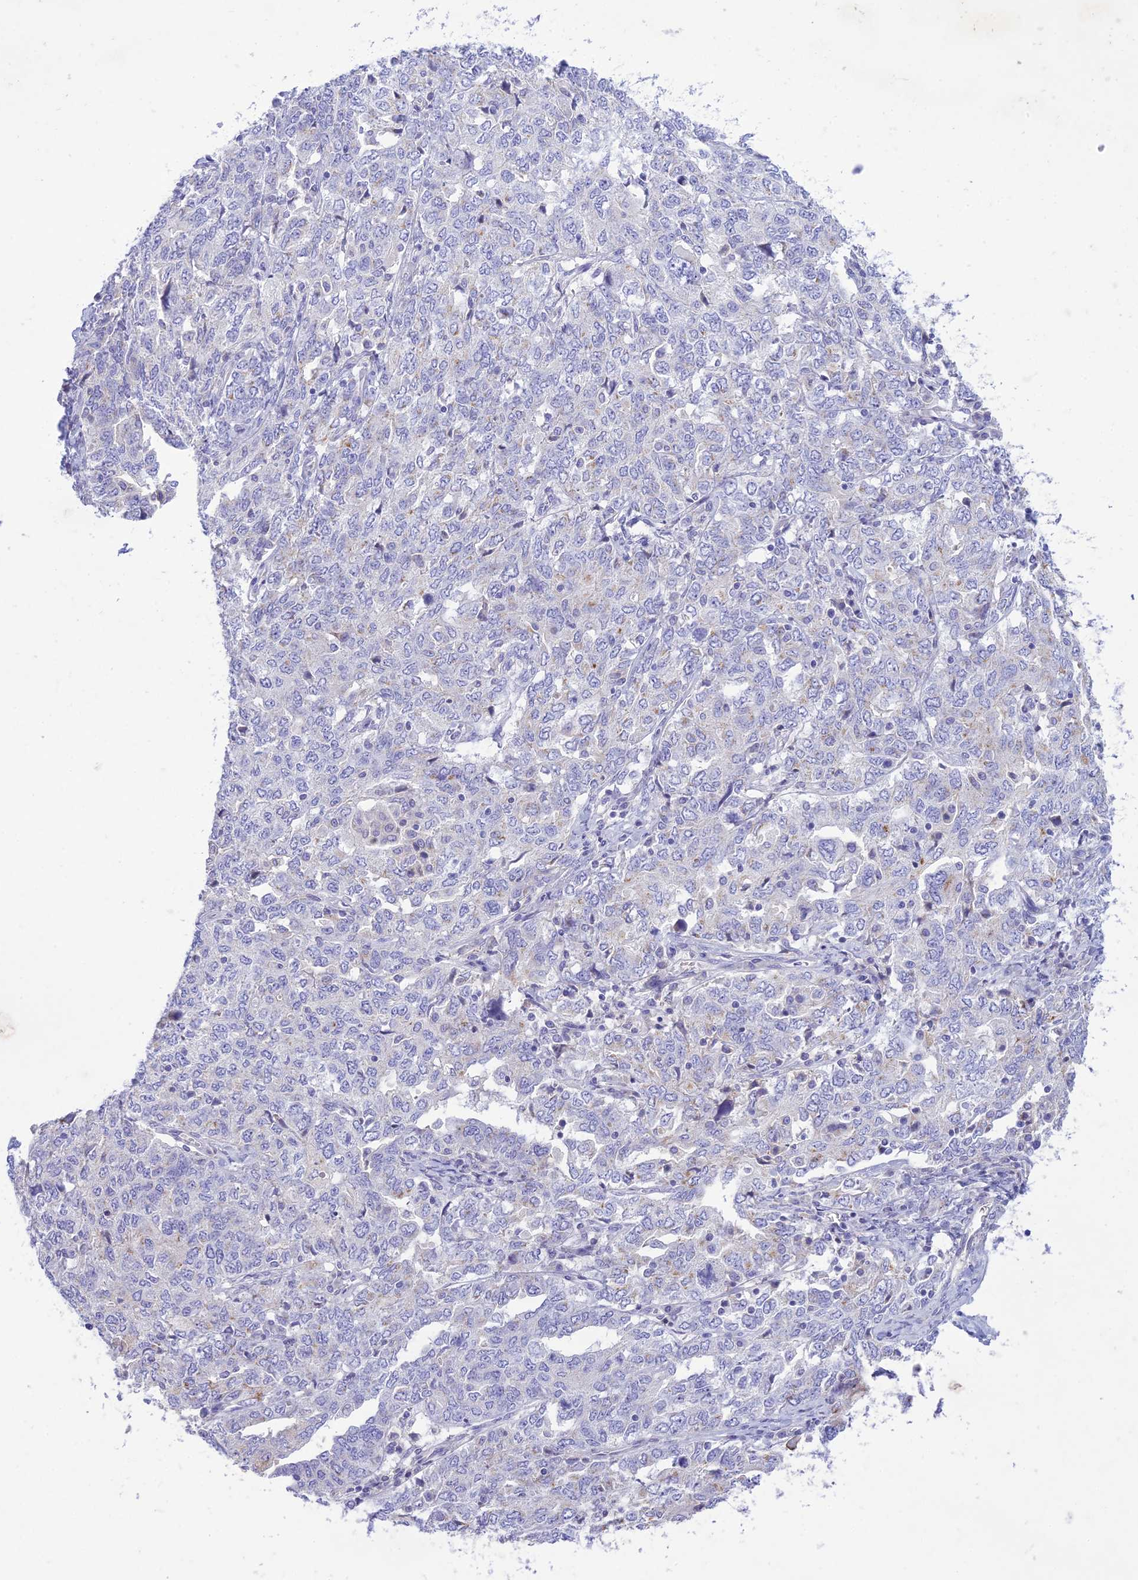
{"staining": {"intensity": "weak", "quantity": "<25%", "location": "cytoplasmic/membranous"}, "tissue": "ovarian cancer", "cell_type": "Tumor cells", "image_type": "cancer", "snomed": [{"axis": "morphology", "description": "Carcinoma, endometroid"}, {"axis": "topography", "description": "Ovary"}], "caption": "This is a image of immunohistochemistry (IHC) staining of endometroid carcinoma (ovarian), which shows no staining in tumor cells. (DAB (3,3'-diaminobenzidine) IHC, high magnification).", "gene": "SLC13A5", "patient": {"sex": "female", "age": 62}}